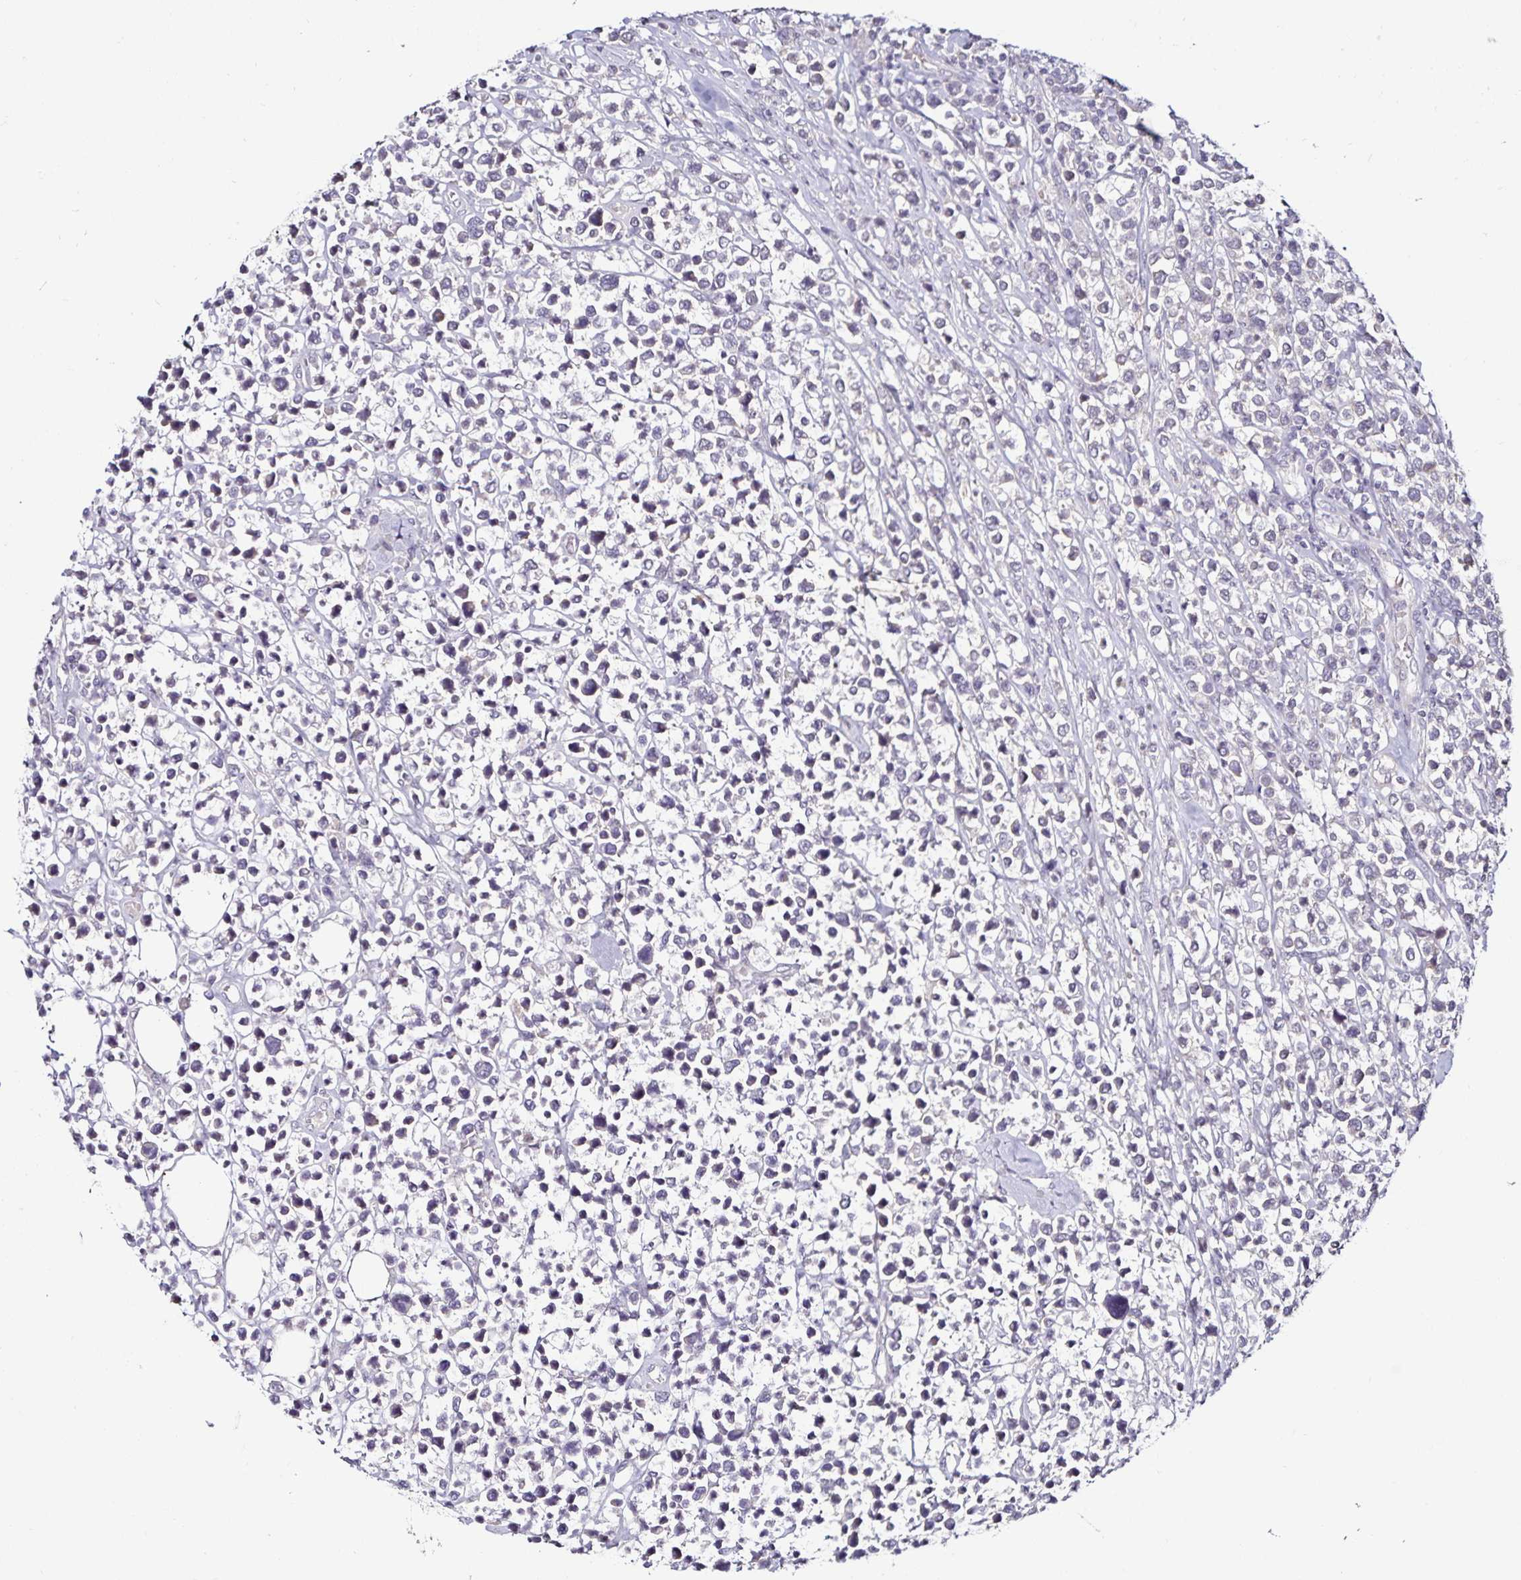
{"staining": {"intensity": "negative", "quantity": "none", "location": "none"}, "tissue": "lymphoma", "cell_type": "Tumor cells", "image_type": "cancer", "snomed": [{"axis": "morphology", "description": "Malignant lymphoma, non-Hodgkin's type, High grade"}, {"axis": "topography", "description": "Soft tissue"}], "caption": "IHC histopathology image of neoplastic tissue: human malignant lymphoma, non-Hodgkin's type (high-grade) stained with DAB (3,3'-diaminobenzidine) demonstrates no significant protein staining in tumor cells. (Brightfield microscopy of DAB immunohistochemistry at high magnification).", "gene": "ACSL5", "patient": {"sex": "female", "age": 56}}